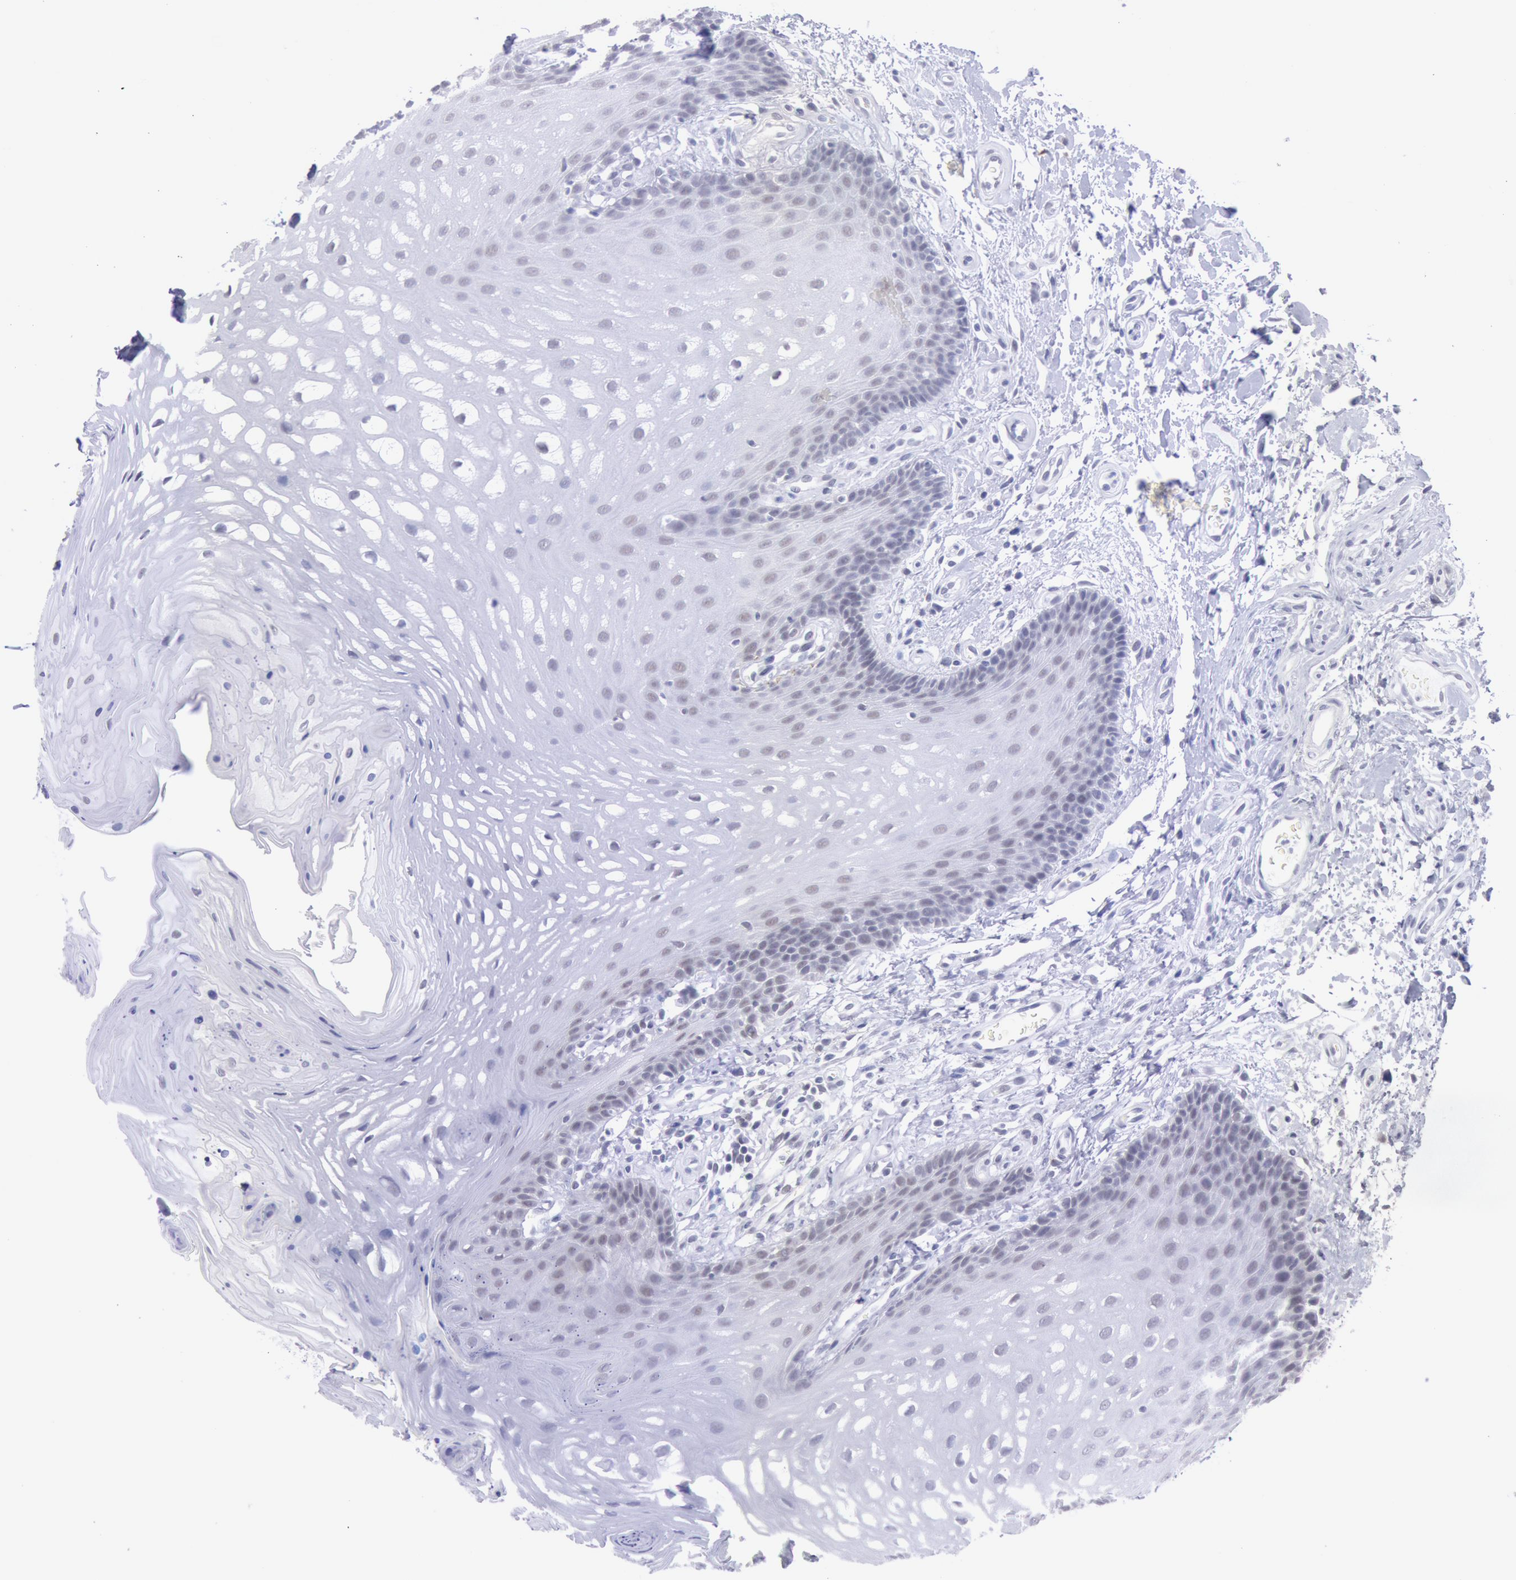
{"staining": {"intensity": "weak", "quantity": "25%-75%", "location": "nuclear"}, "tissue": "oral mucosa", "cell_type": "Squamous epithelial cells", "image_type": "normal", "snomed": [{"axis": "morphology", "description": "Normal tissue, NOS"}, {"axis": "topography", "description": "Oral tissue"}], "caption": "Immunohistochemical staining of normal human oral mucosa reveals low levels of weak nuclear expression in about 25%-75% of squamous epithelial cells.", "gene": "SNRPD3", "patient": {"sex": "male", "age": 62}}